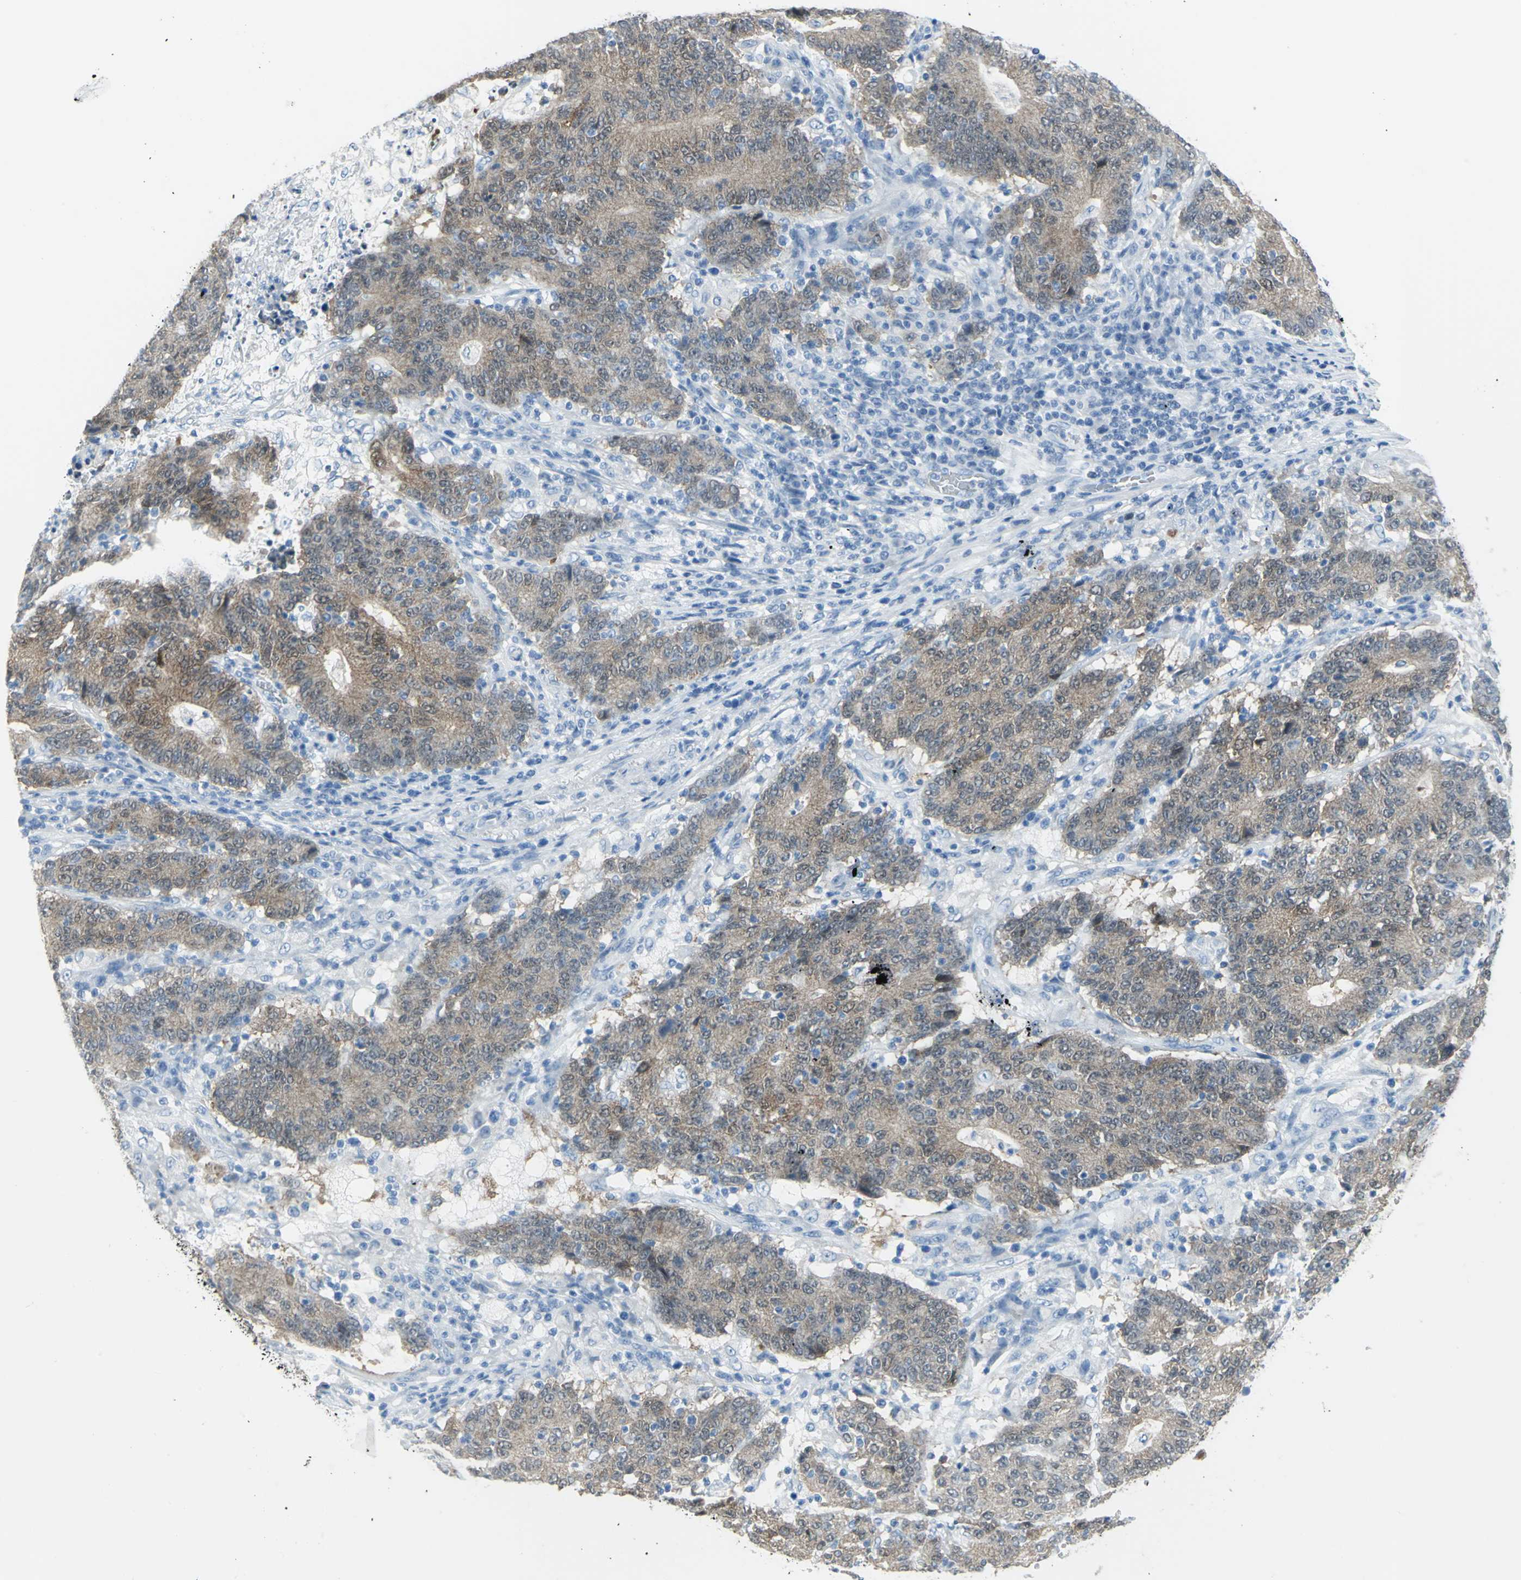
{"staining": {"intensity": "weak", "quantity": ">75%", "location": "cytoplasmic/membranous"}, "tissue": "colorectal cancer", "cell_type": "Tumor cells", "image_type": "cancer", "snomed": [{"axis": "morphology", "description": "Normal tissue, NOS"}, {"axis": "morphology", "description": "Adenocarcinoma, NOS"}, {"axis": "topography", "description": "Colon"}], "caption": "The immunohistochemical stain highlights weak cytoplasmic/membranous staining in tumor cells of adenocarcinoma (colorectal) tissue.", "gene": "SFN", "patient": {"sex": "female", "age": 75}}